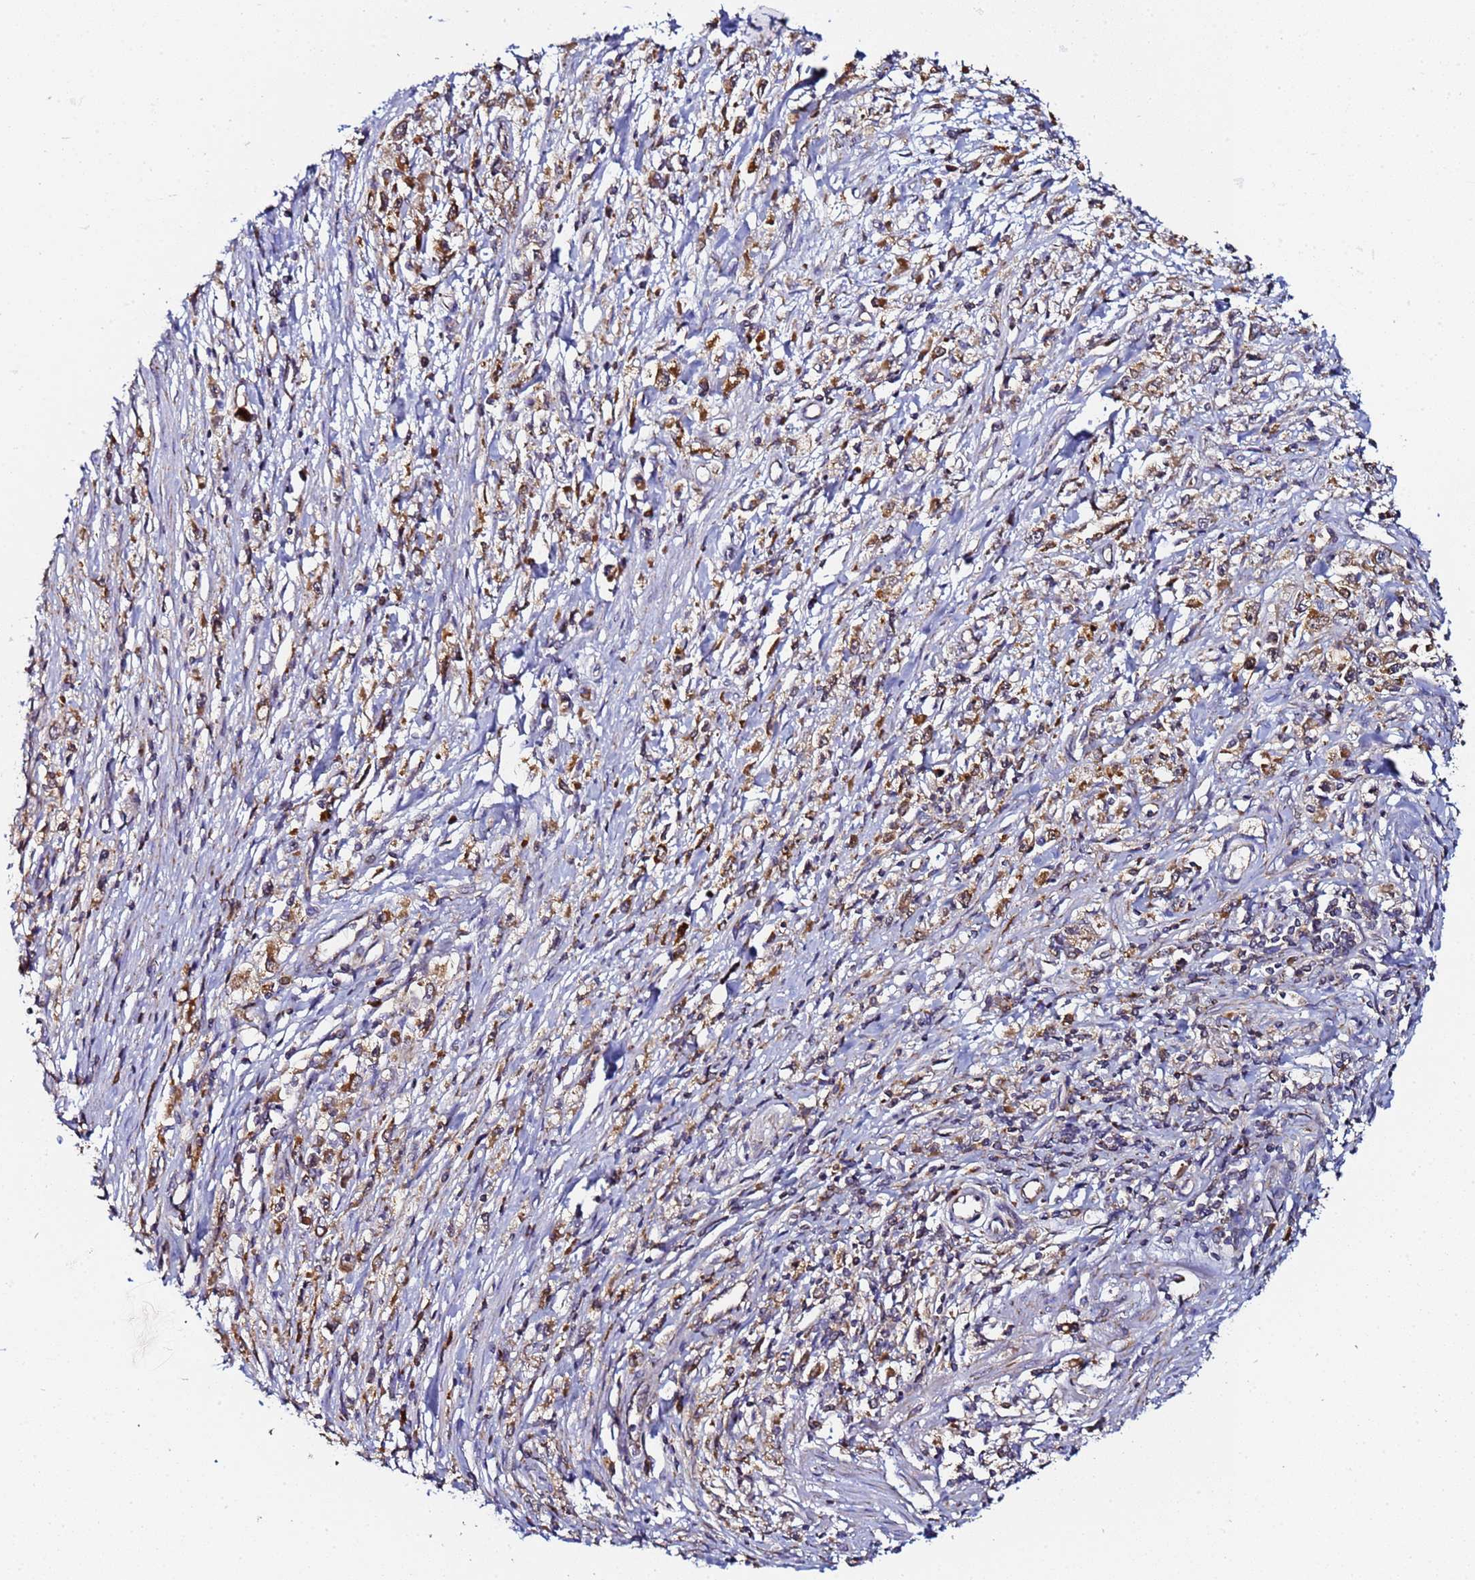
{"staining": {"intensity": "moderate", "quantity": "25%-75%", "location": "cytoplasmic/membranous"}, "tissue": "stomach cancer", "cell_type": "Tumor cells", "image_type": "cancer", "snomed": [{"axis": "morphology", "description": "Adenocarcinoma, NOS"}, {"axis": "topography", "description": "Stomach"}], "caption": "Stomach adenocarcinoma stained for a protein shows moderate cytoplasmic/membranous positivity in tumor cells.", "gene": "CCDC127", "patient": {"sex": "female", "age": 59}}